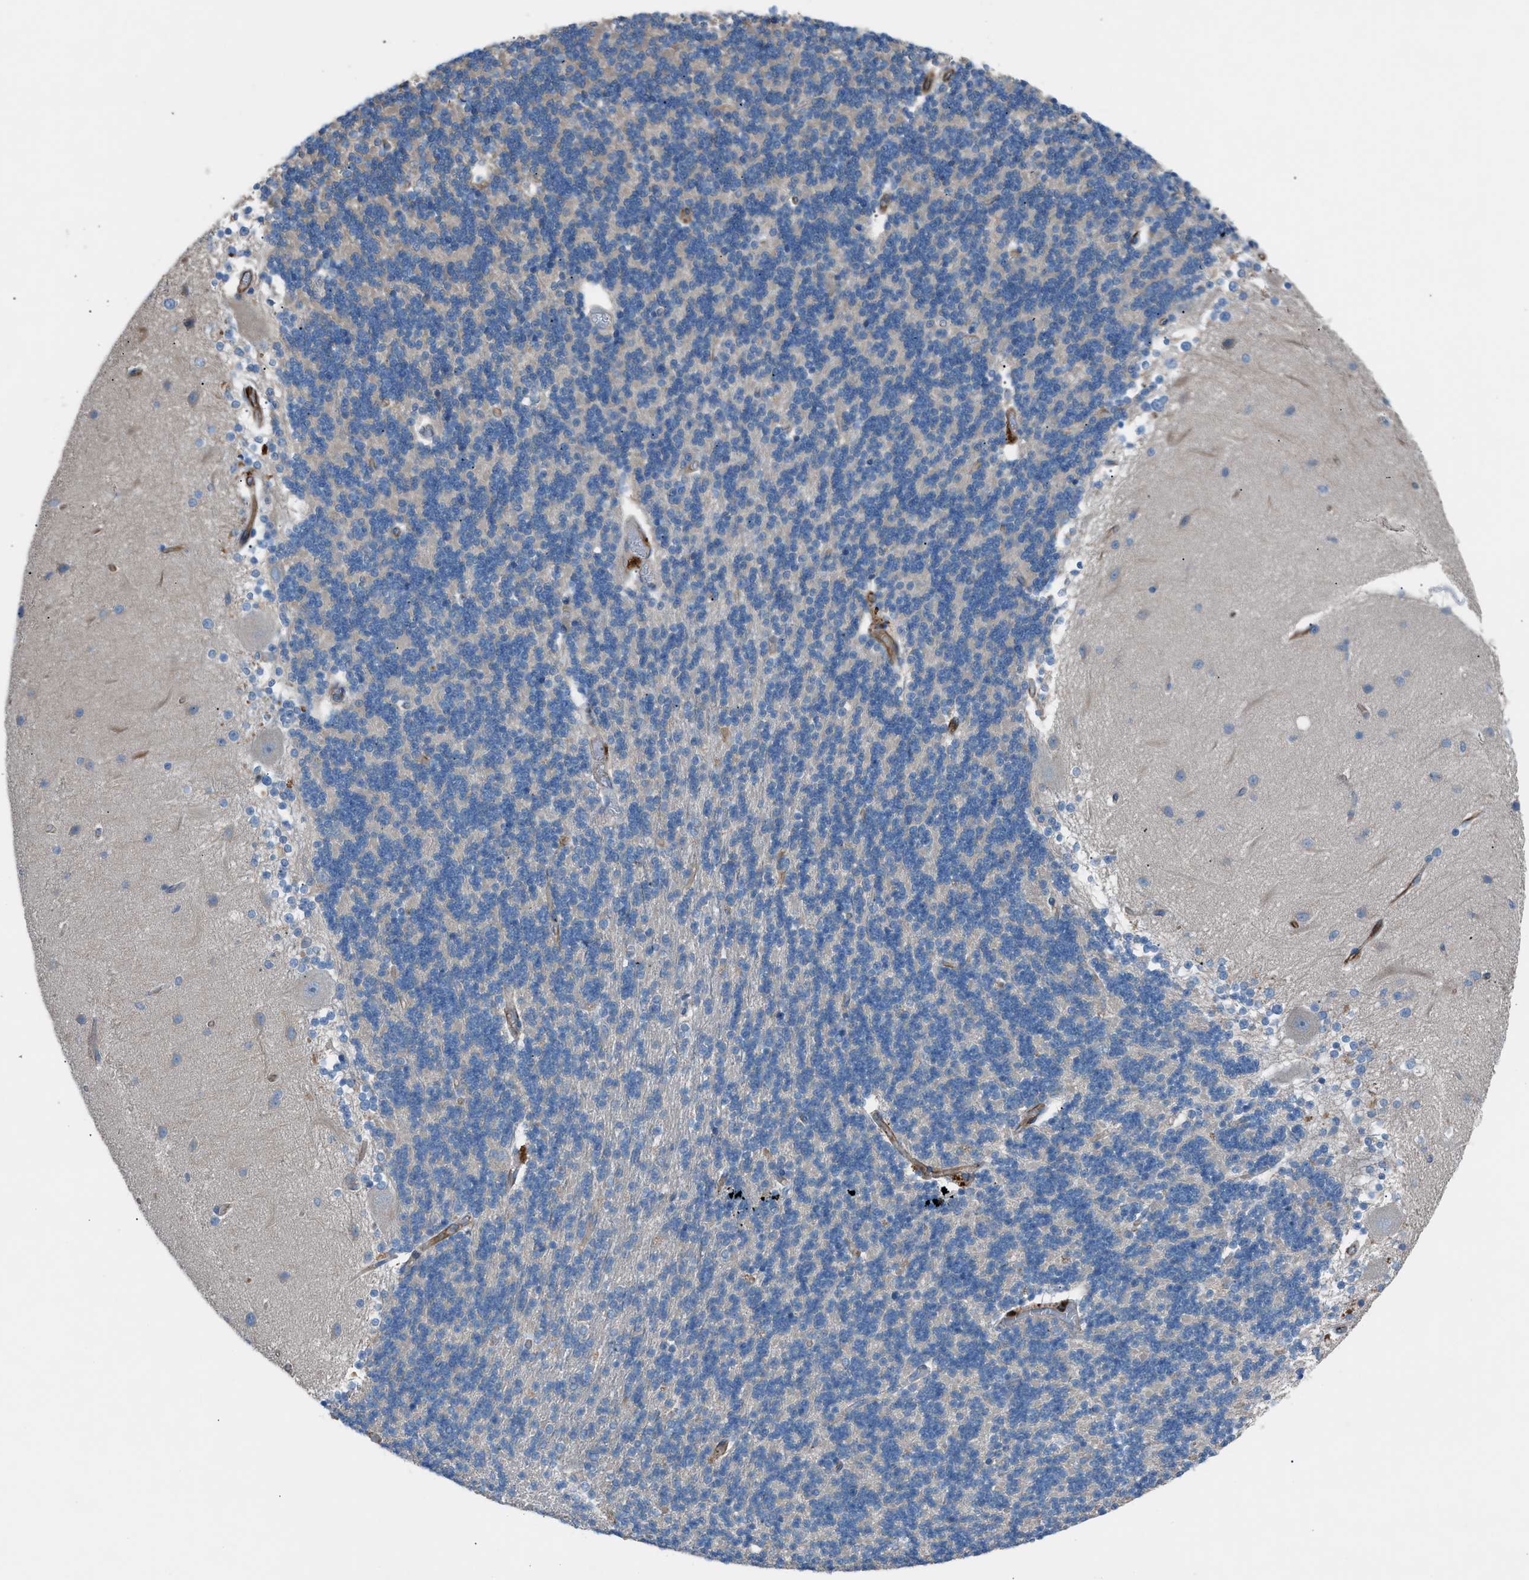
{"staining": {"intensity": "negative", "quantity": "none", "location": "none"}, "tissue": "cerebellum", "cell_type": "Cells in granular layer", "image_type": "normal", "snomed": [{"axis": "morphology", "description": "Normal tissue, NOS"}, {"axis": "topography", "description": "Cerebellum"}], "caption": "Cerebellum was stained to show a protein in brown. There is no significant expression in cells in granular layer. (DAB (3,3'-diaminobenzidine) IHC visualized using brightfield microscopy, high magnification).", "gene": "CABP7", "patient": {"sex": "female", "age": 54}}